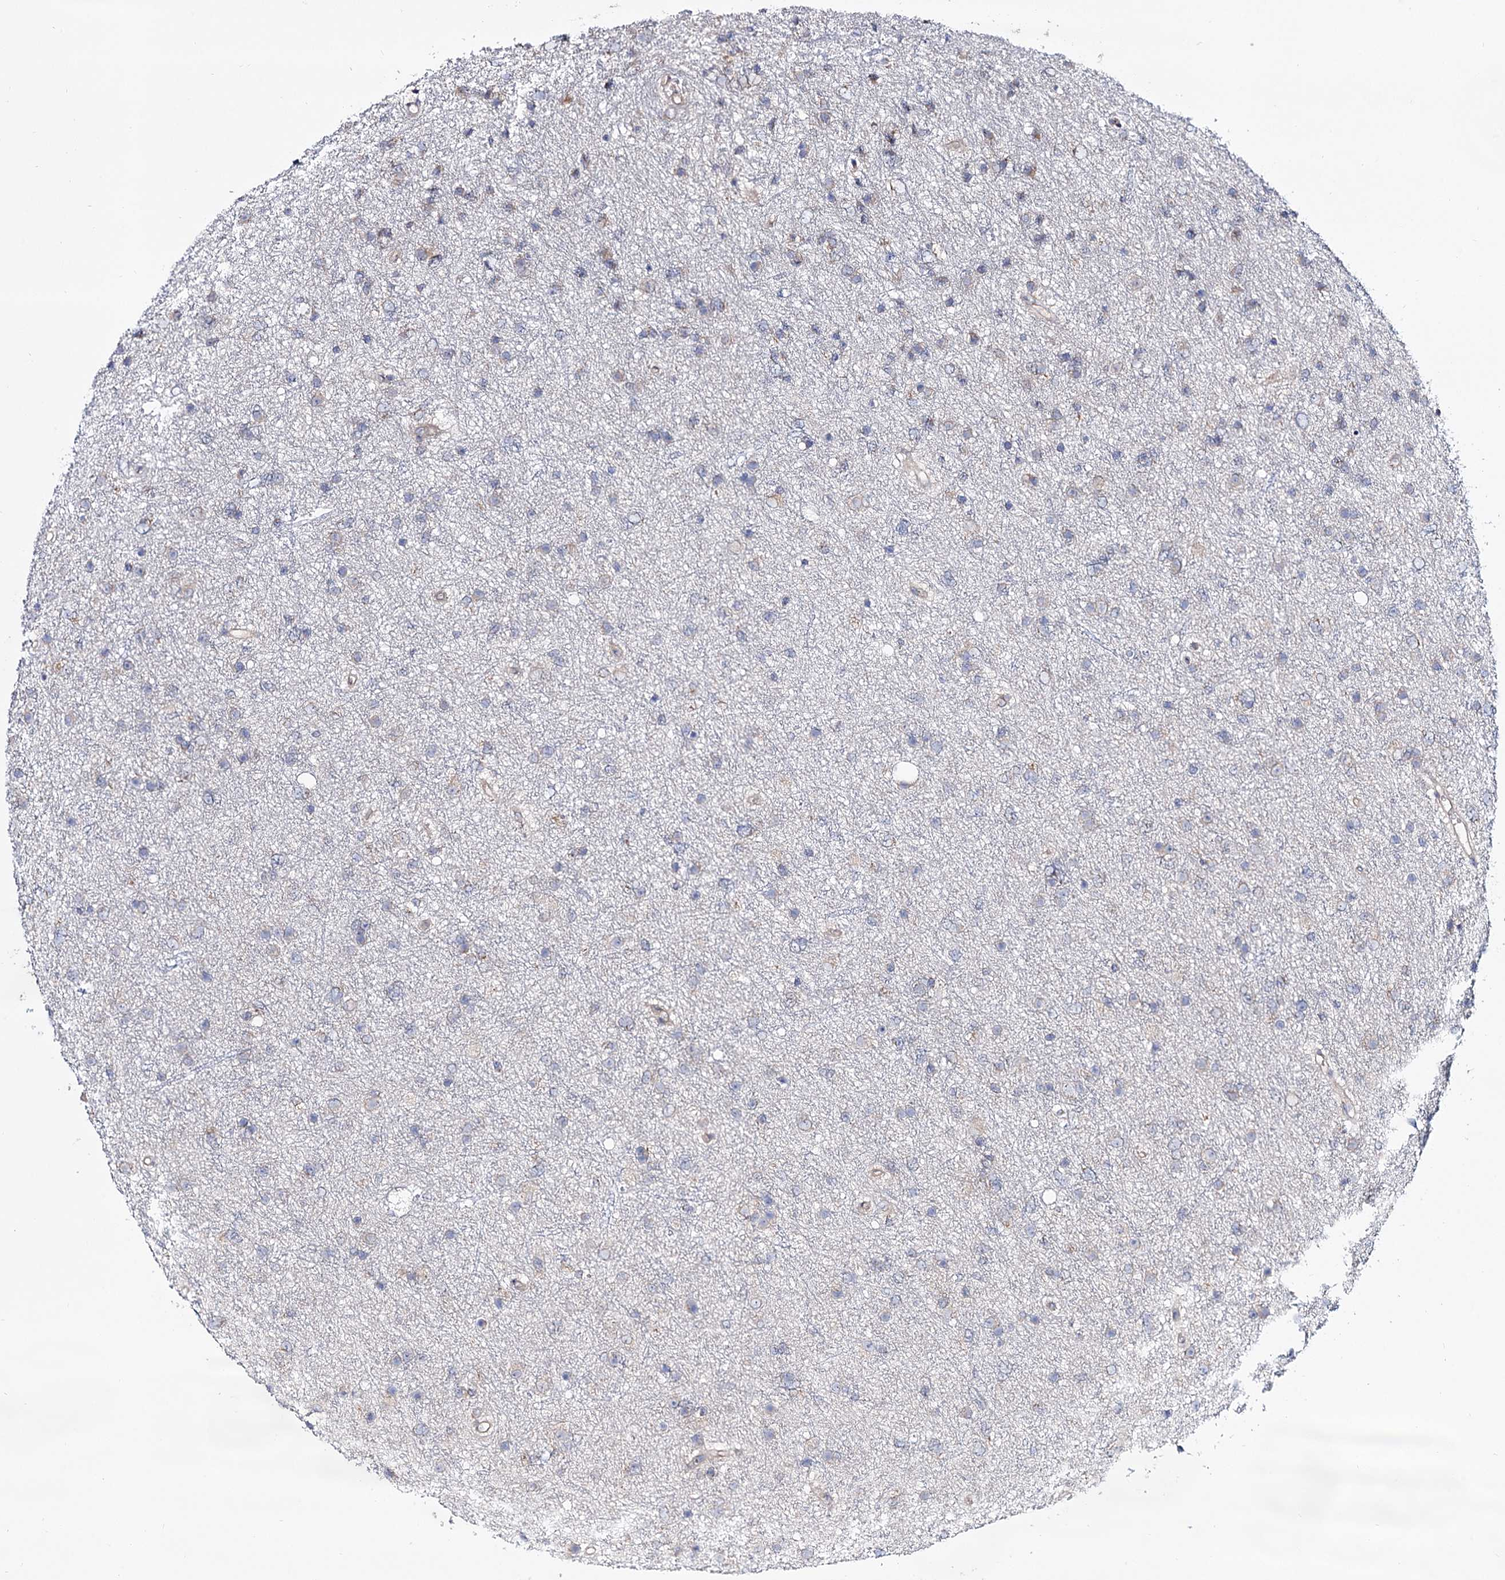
{"staining": {"intensity": "negative", "quantity": "none", "location": "none"}, "tissue": "glioma", "cell_type": "Tumor cells", "image_type": "cancer", "snomed": [{"axis": "morphology", "description": "Glioma, malignant, Low grade"}, {"axis": "topography", "description": "Cerebral cortex"}], "caption": "Immunohistochemical staining of human low-grade glioma (malignant) shows no significant expression in tumor cells. (DAB (3,3'-diaminobenzidine) immunohistochemistry visualized using brightfield microscopy, high magnification).", "gene": "SEC24A", "patient": {"sex": "female", "age": 39}}